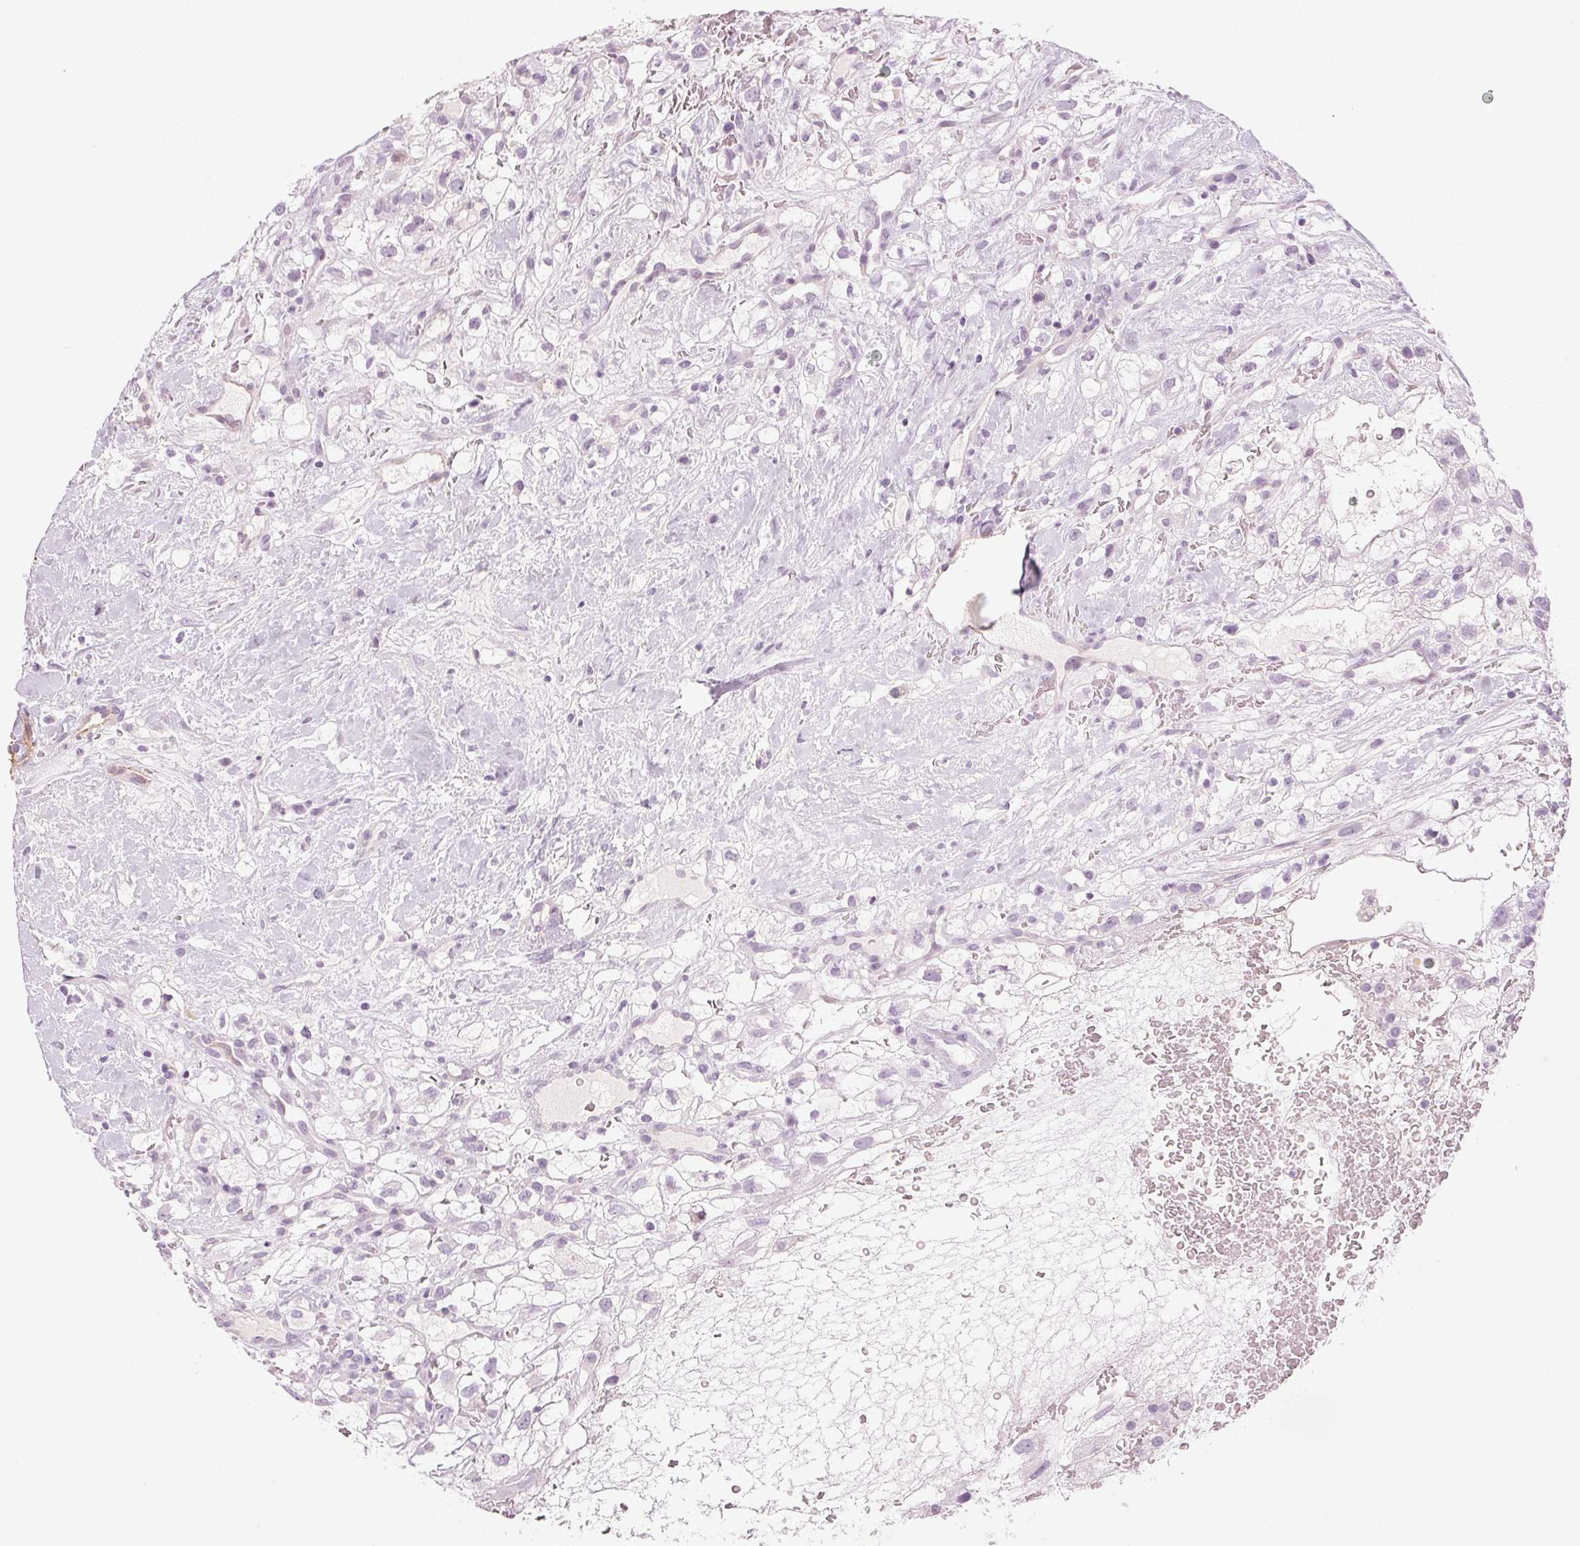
{"staining": {"intensity": "negative", "quantity": "none", "location": "none"}, "tissue": "renal cancer", "cell_type": "Tumor cells", "image_type": "cancer", "snomed": [{"axis": "morphology", "description": "Adenocarcinoma, NOS"}, {"axis": "topography", "description": "Kidney"}], "caption": "Adenocarcinoma (renal) stained for a protein using IHC demonstrates no staining tumor cells.", "gene": "AIF1L", "patient": {"sex": "male", "age": 59}}